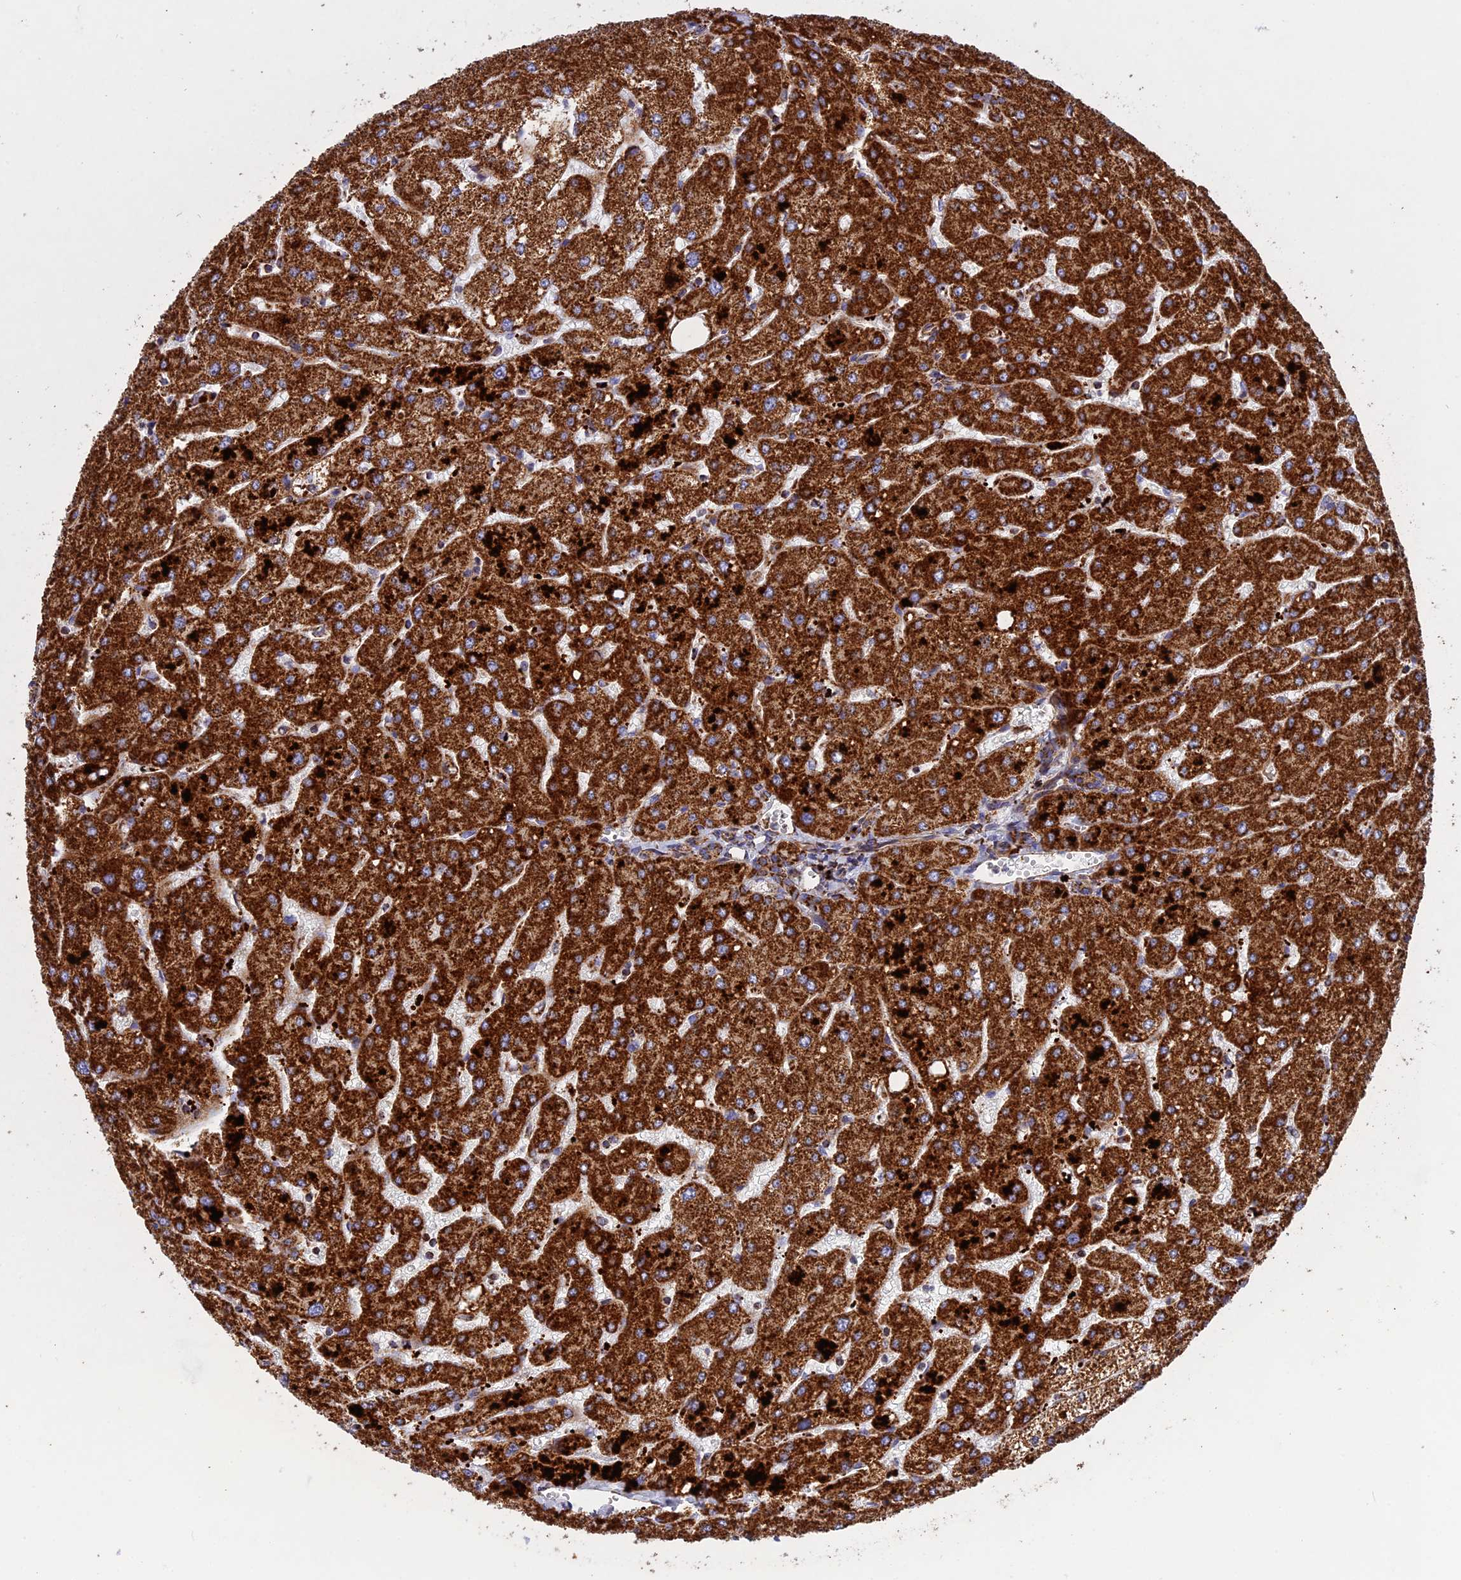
{"staining": {"intensity": "moderate", "quantity": ">75%", "location": "cytoplasmic/membranous"}, "tissue": "liver", "cell_type": "Cholangiocytes", "image_type": "normal", "snomed": [{"axis": "morphology", "description": "Normal tissue, NOS"}, {"axis": "topography", "description": "Liver"}], "caption": "Immunohistochemistry (IHC) photomicrograph of unremarkable liver: liver stained using immunohistochemistry reveals medium levels of moderate protein expression localized specifically in the cytoplasmic/membranous of cholangiocytes, appearing as a cytoplasmic/membranous brown color.", "gene": "UQCRB", "patient": {"sex": "male", "age": 55}}